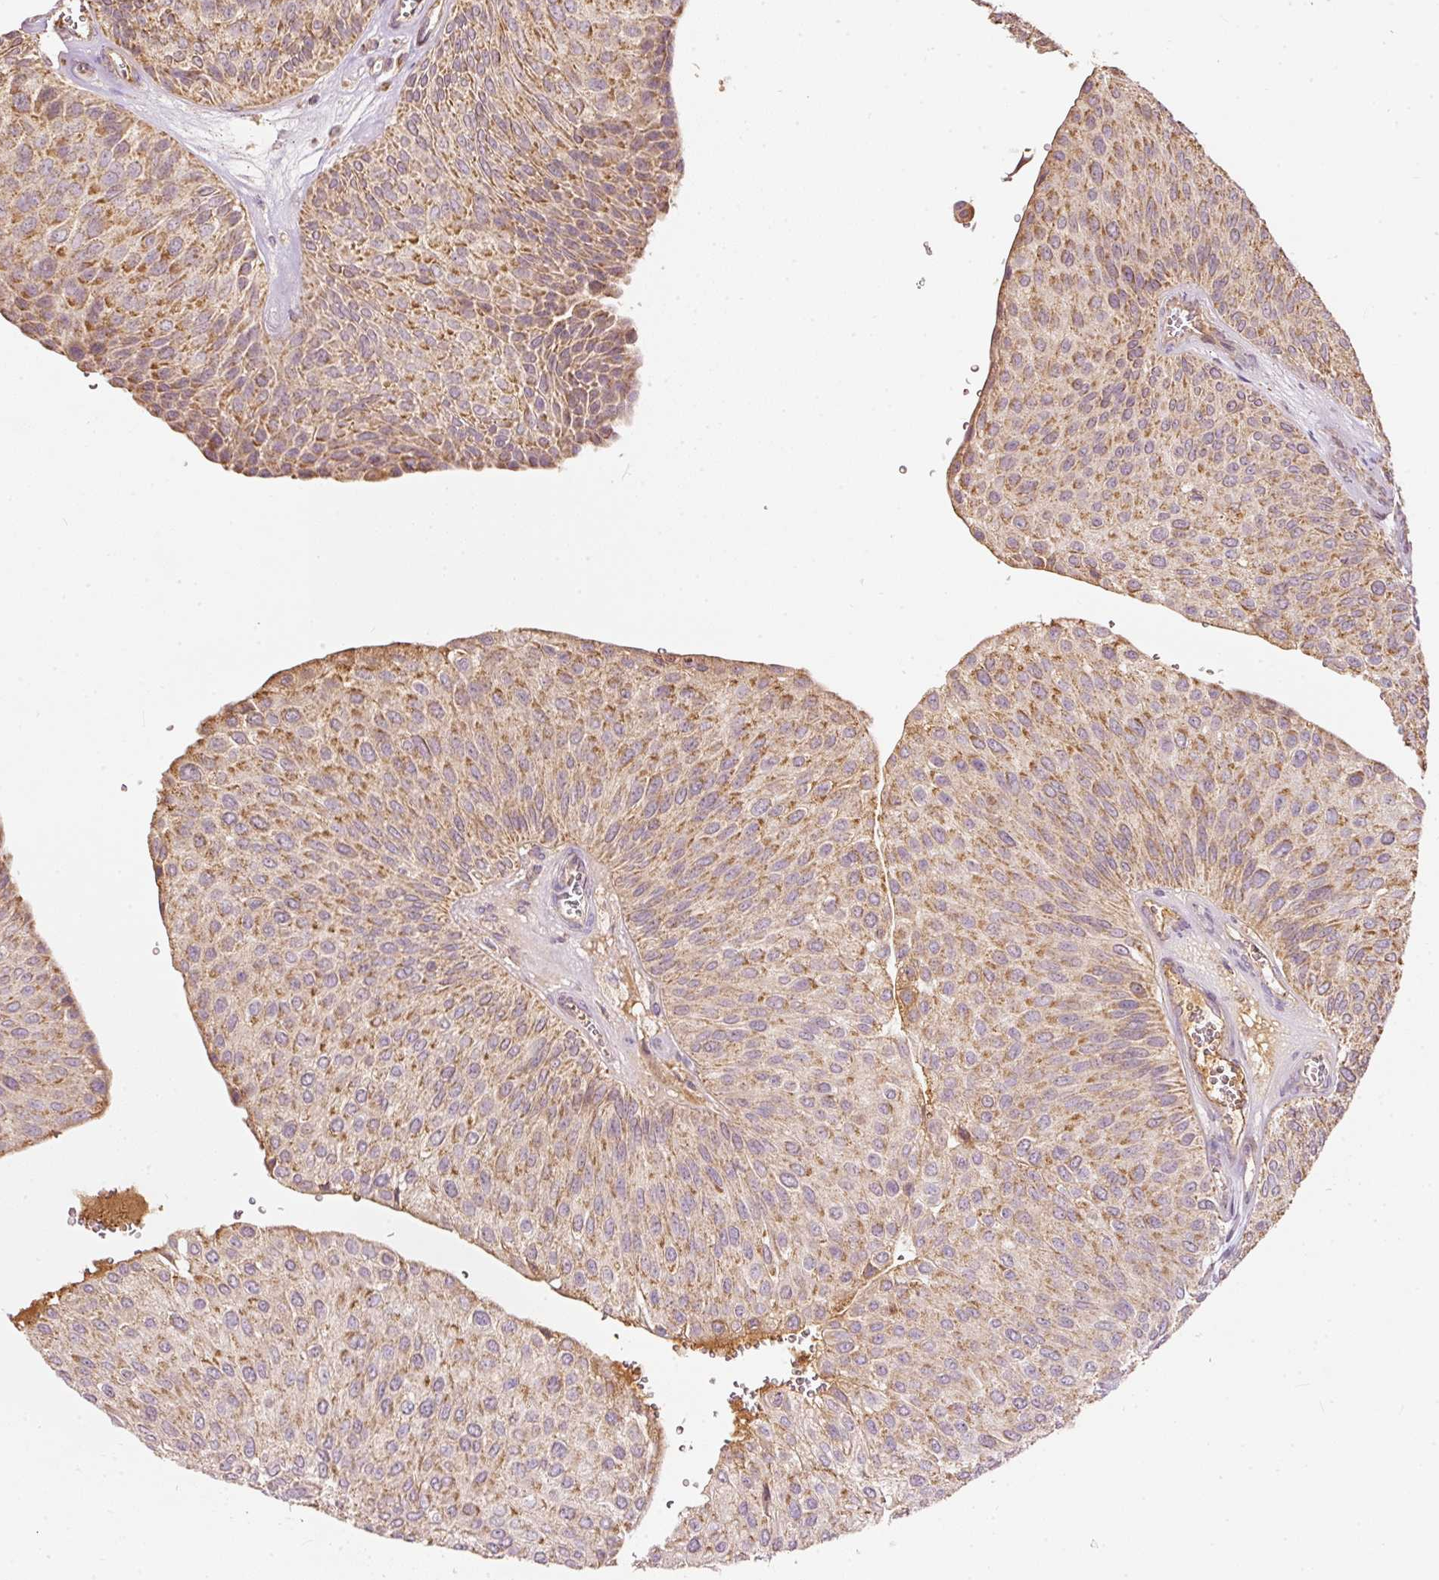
{"staining": {"intensity": "moderate", "quantity": ">75%", "location": "cytoplasmic/membranous"}, "tissue": "urothelial cancer", "cell_type": "Tumor cells", "image_type": "cancer", "snomed": [{"axis": "morphology", "description": "Urothelial carcinoma, NOS"}, {"axis": "topography", "description": "Urinary bladder"}], "caption": "Moderate cytoplasmic/membranous expression for a protein is present in approximately >75% of tumor cells of urothelial cancer using immunohistochemistry (IHC).", "gene": "PSENEN", "patient": {"sex": "male", "age": 67}}